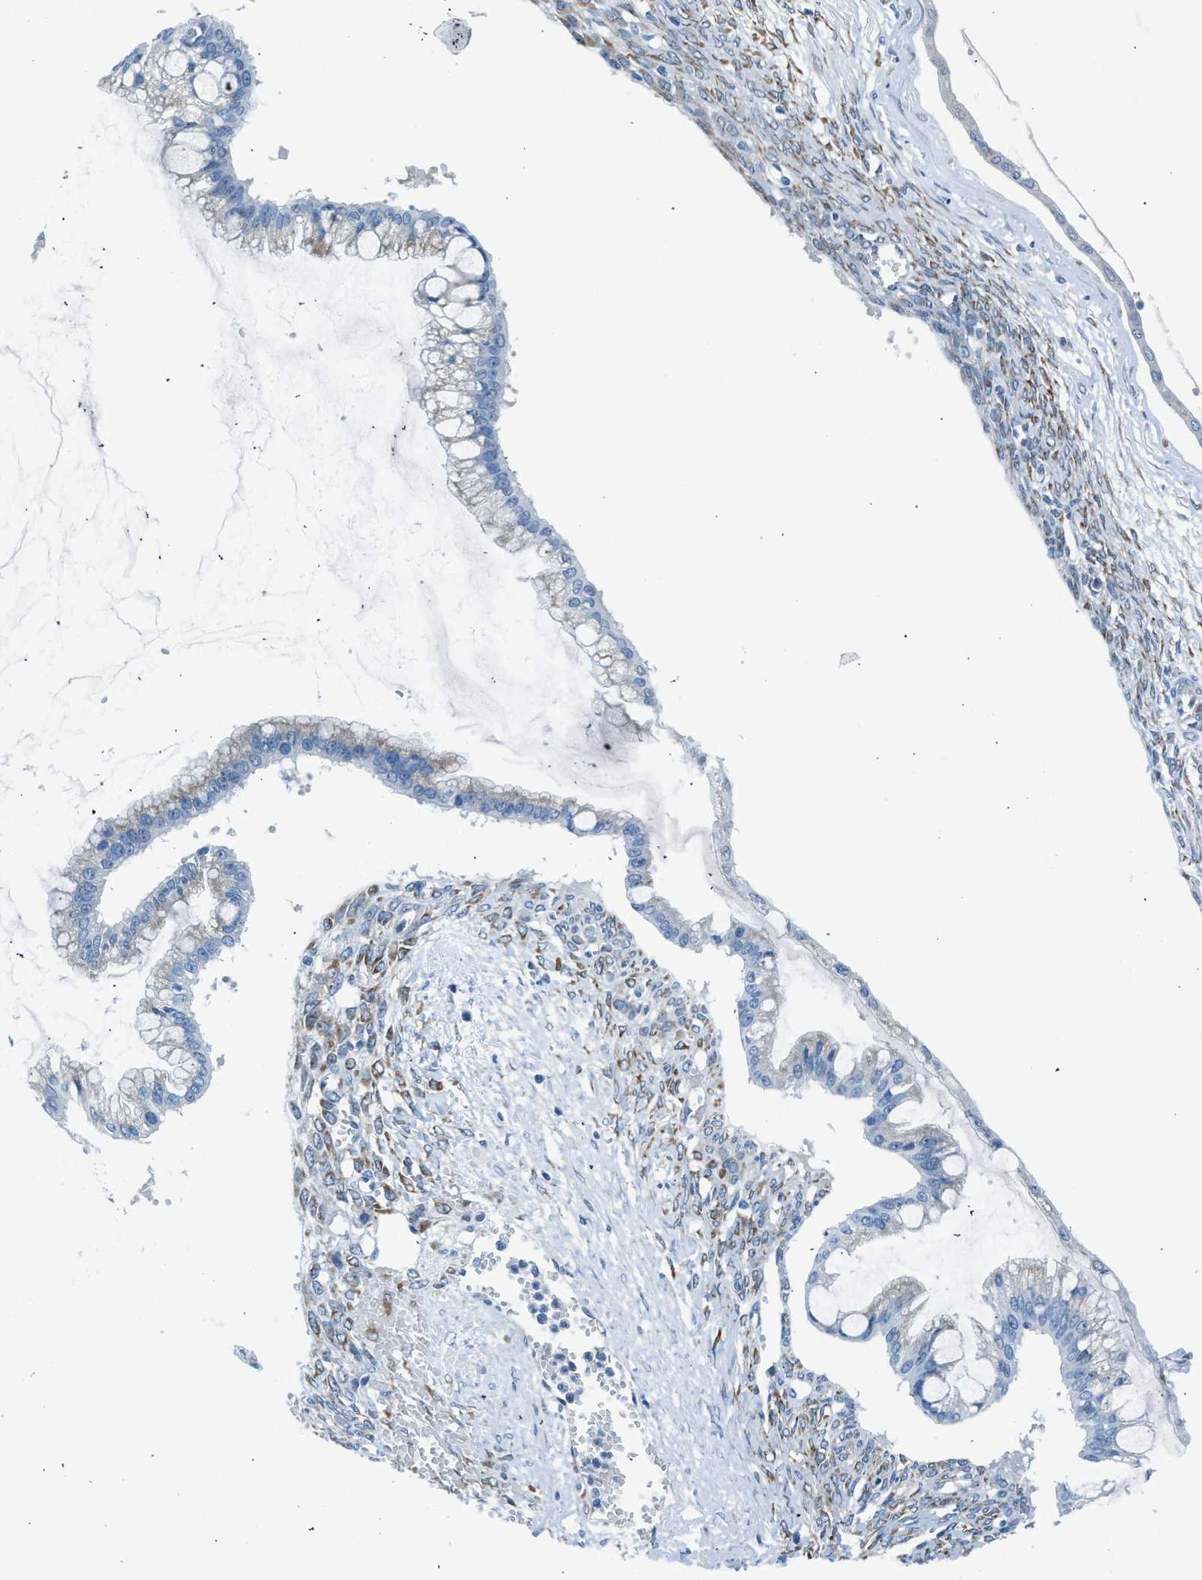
{"staining": {"intensity": "weak", "quantity": "<25%", "location": "cytoplasmic/membranous"}, "tissue": "ovarian cancer", "cell_type": "Tumor cells", "image_type": "cancer", "snomed": [{"axis": "morphology", "description": "Cystadenocarcinoma, mucinous, NOS"}, {"axis": "topography", "description": "Ovary"}], "caption": "The immunohistochemistry photomicrograph has no significant expression in tumor cells of ovarian mucinous cystadenocarcinoma tissue. The staining was performed using DAB to visualize the protein expression in brown, while the nuclei were stained in blue with hematoxylin (Magnification: 20x).", "gene": "RNF41", "patient": {"sex": "female", "age": 73}}